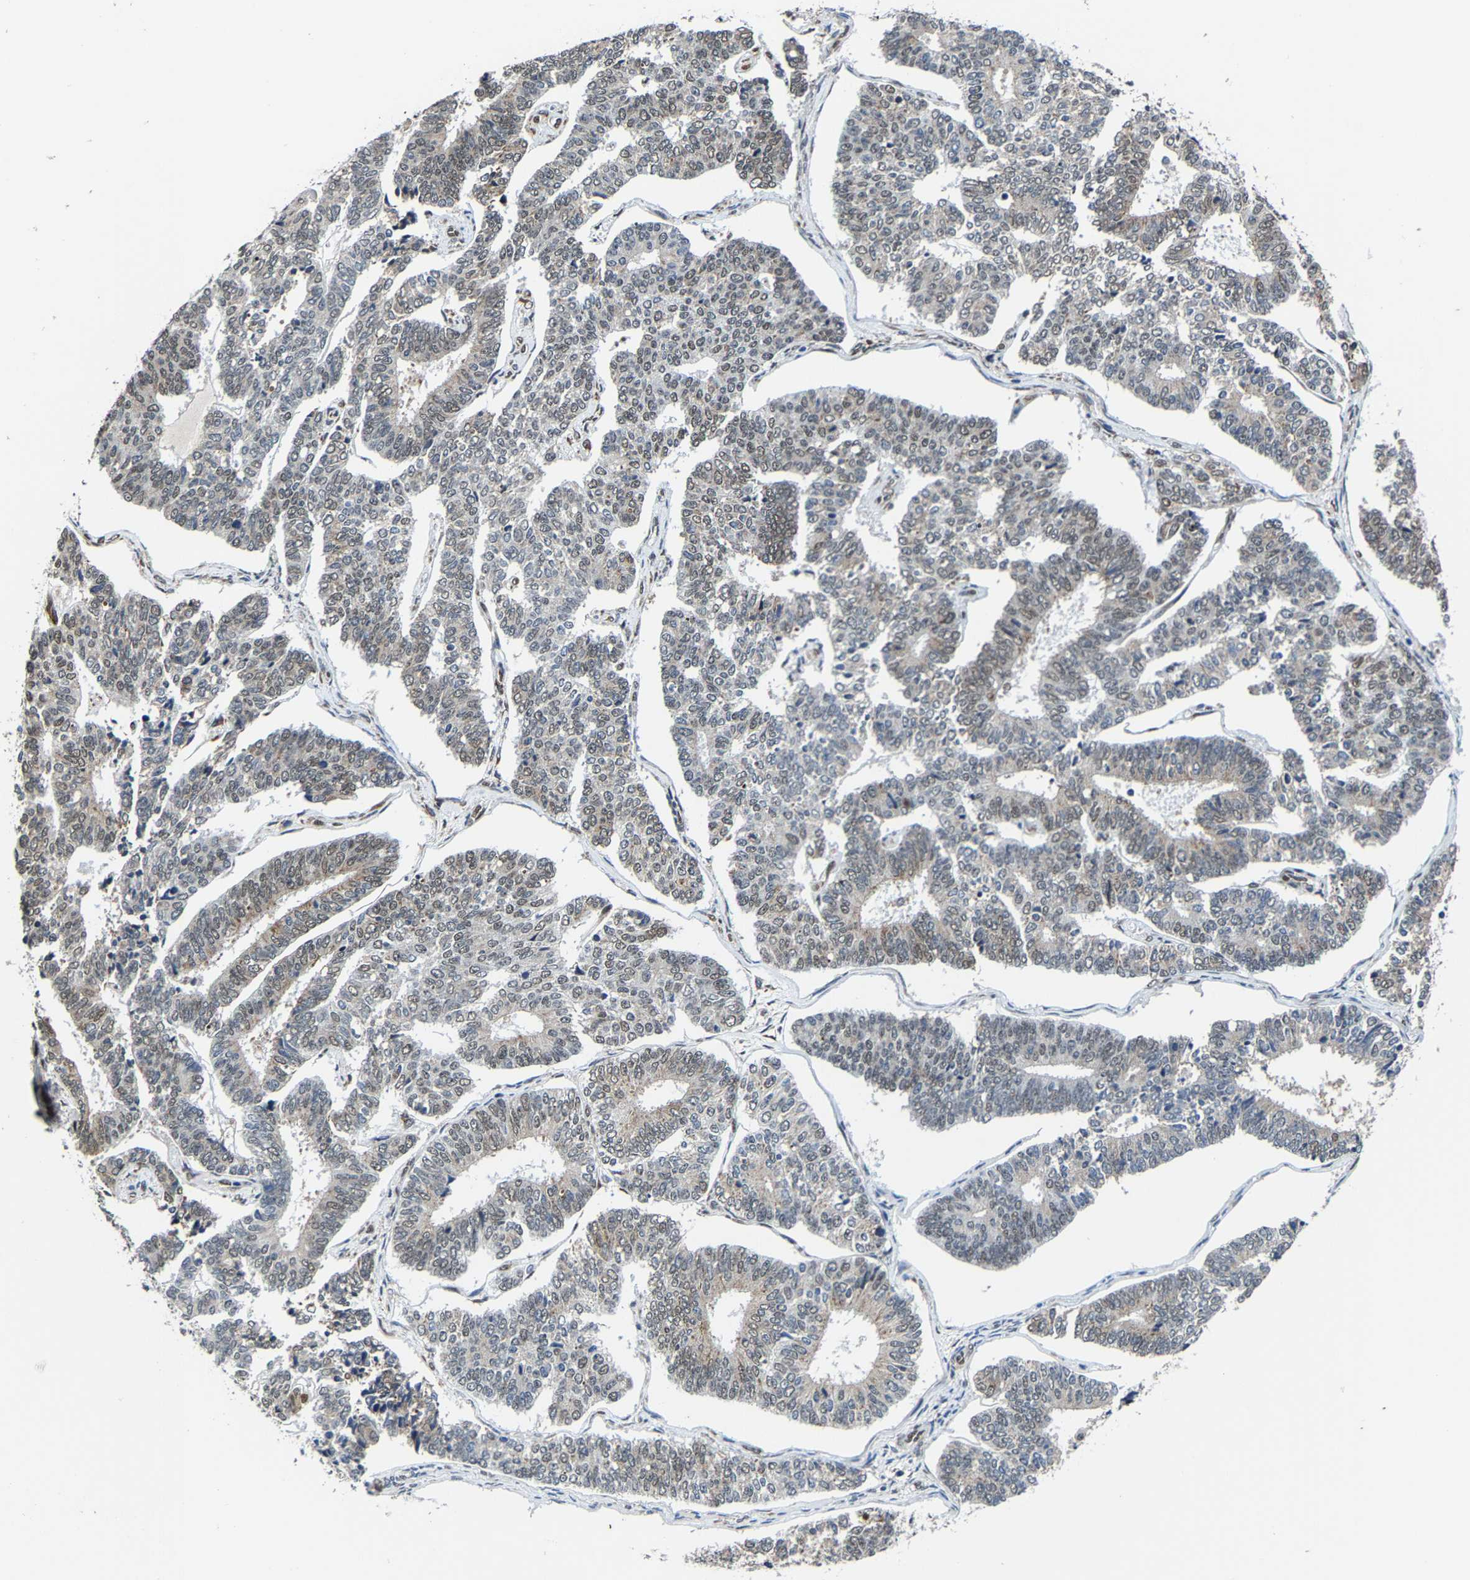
{"staining": {"intensity": "weak", "quantity": "25%-75%", "location": "nuclear"}, "tissue": "endometrial cancer", "cell_type": "Tumor cells", "image_type": "cancer", "snomed": [{"axis": "morphology", "description": "Adenocarcinoma, NOS"}, {"axis": "topography", "description": "Endometrium"}], "caption": "Adenocarcinoma (endometrial) stained for a protein demonstrates weak nuclear positivity in tumor cells. Nuclei are stained in blue.", "gene": "METTL1", "patient": {"sex": "female", "age": 70}}